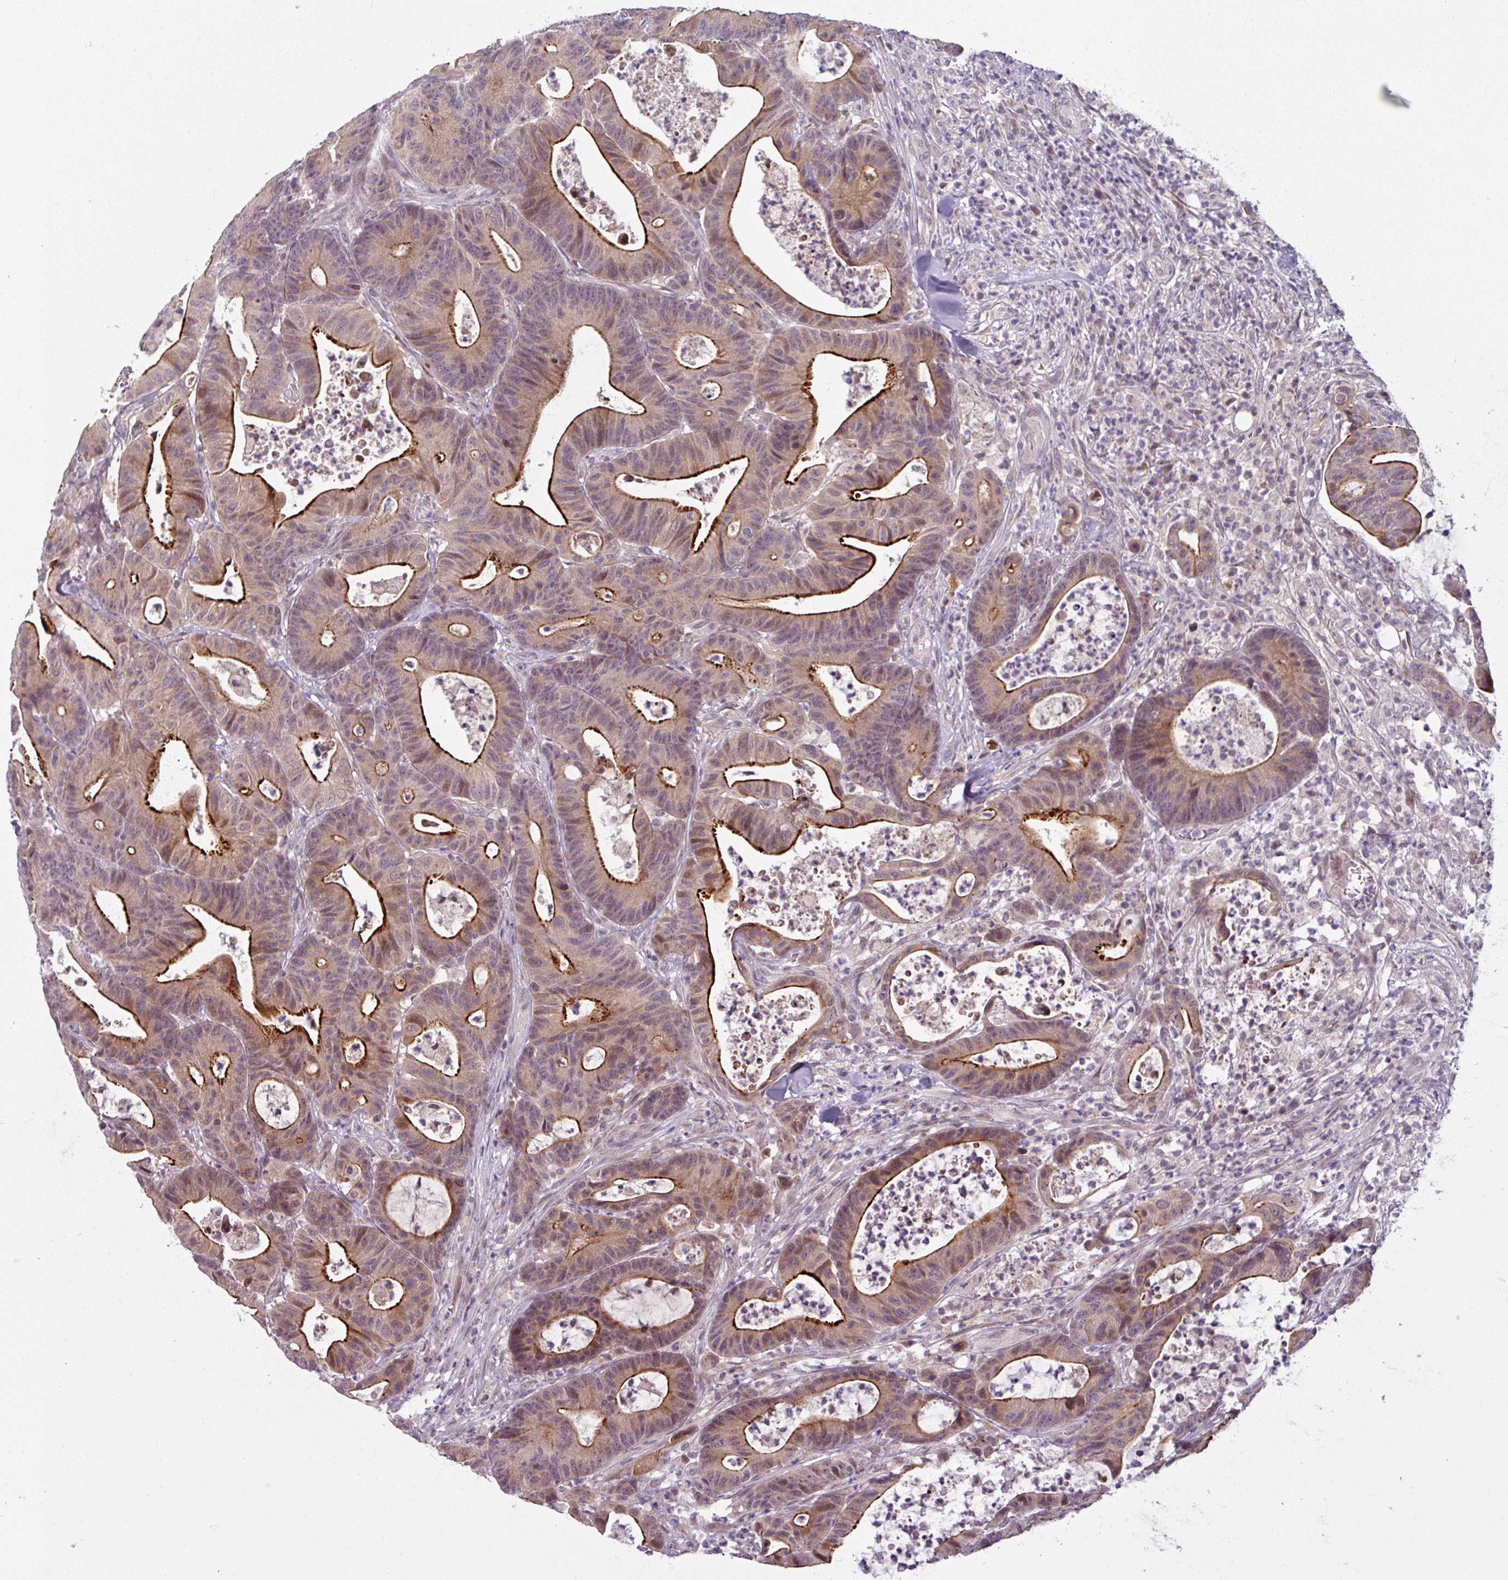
{"staining": {"intensity": "strong", "quantity": "25%-75%", "location": "cytoplasmic/membranous"}, "tissue": "colorectal cancer", "cell_type": "Tumor cells", "image_type": "cancer", "snomed": [{"axis": "morphology", "description": "Adenocarcinoma, NOS"}, {"axis": "topography", "description": "Colon"}], "caption": "DAB (3,3'-diaminobenzidine) immunohistochemical staining of colorectal adenocarcinoma reveals strong cytoplasmic/membranous protein positivity in approximately 25%-75% of tumor cells.", "gene": "OGFOD3", "patient": {"sex": "female", "age": 84}}